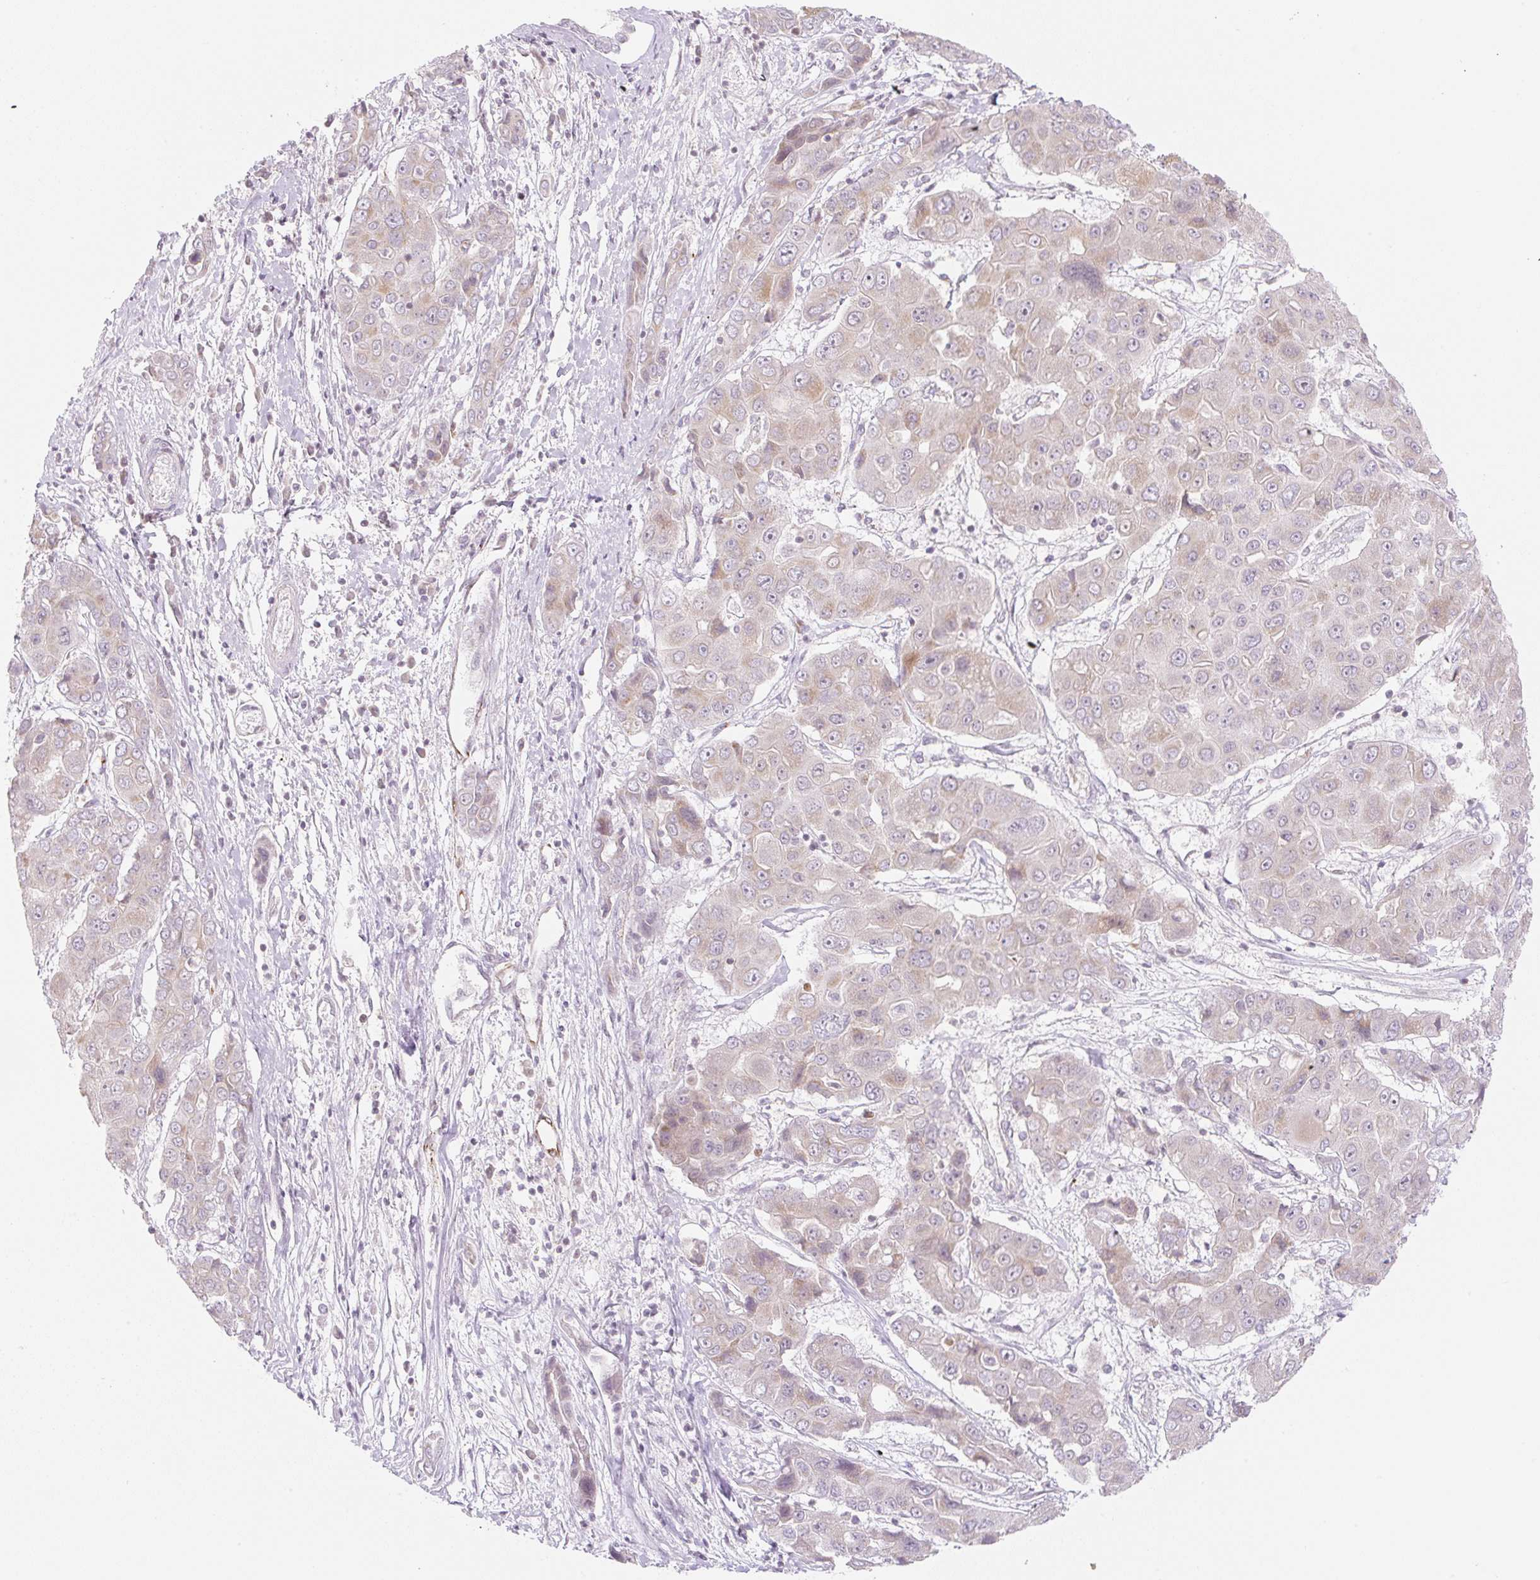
{"staining": {"intensity": "weak", "quantity": "25%-75%", "location": "cytoplasmic/membranous"}, "tissue": "liver cancer", "cell_type": "Tumor cells", "image_type": "cancer", "snomed": [{"axis": "morphology", "description": "Cholangiocarcinoma"}, {"axis": "topography", "description": "Liver"}], "caption": "A low amount of weak cytoplasmic/membranous staining is present in about 25%-75% of tumor cells in liver cancer (cholangiocarcinoma) tissue. Nuclei are stained in blue.", "gene": "CASKIN1", "patient": {"sex": "male", "age": 67}}